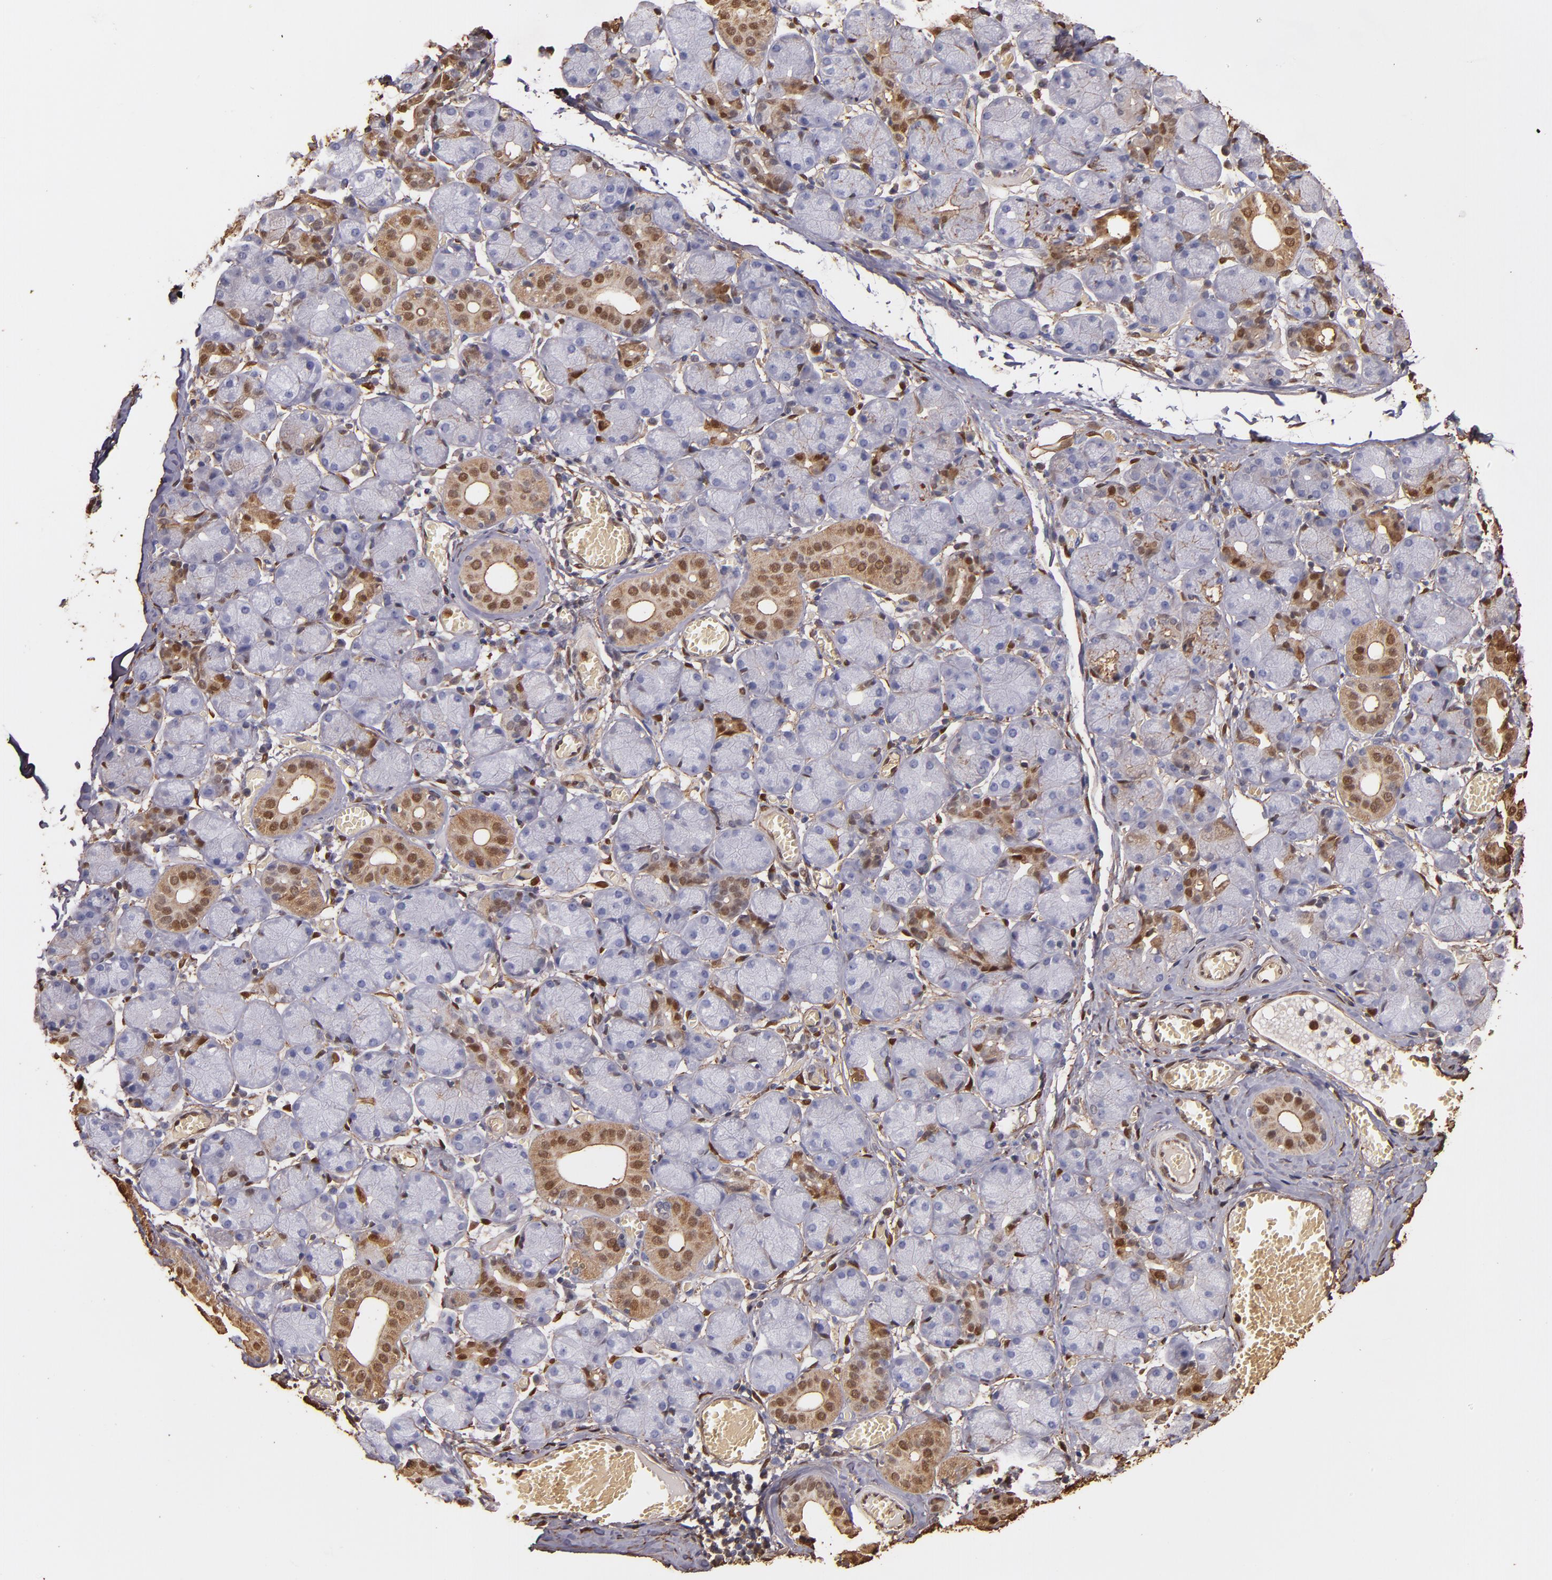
{"staining": {"intensity": "moderate", "quantity": "25%-75%", "location": "cytoplasmic/membranous,nuclear"}, "tissue": "salivary gland", "cell_type": "Glandular cells", "image_type": "normal", "snomed": [{"axis": "morphology", "description": "Normal tissue, NOS"}, {"axis": "topography", "description": "Salivary gland"}], "caption": "An image of salivary gland stained for a protein shows moderate cytoplasmic/membranous,nuclear brown staining in glandular cells. Nuclei are stained in blue.", "gene": "S100A6", "patient": {"sex": "female", "age": 24}}